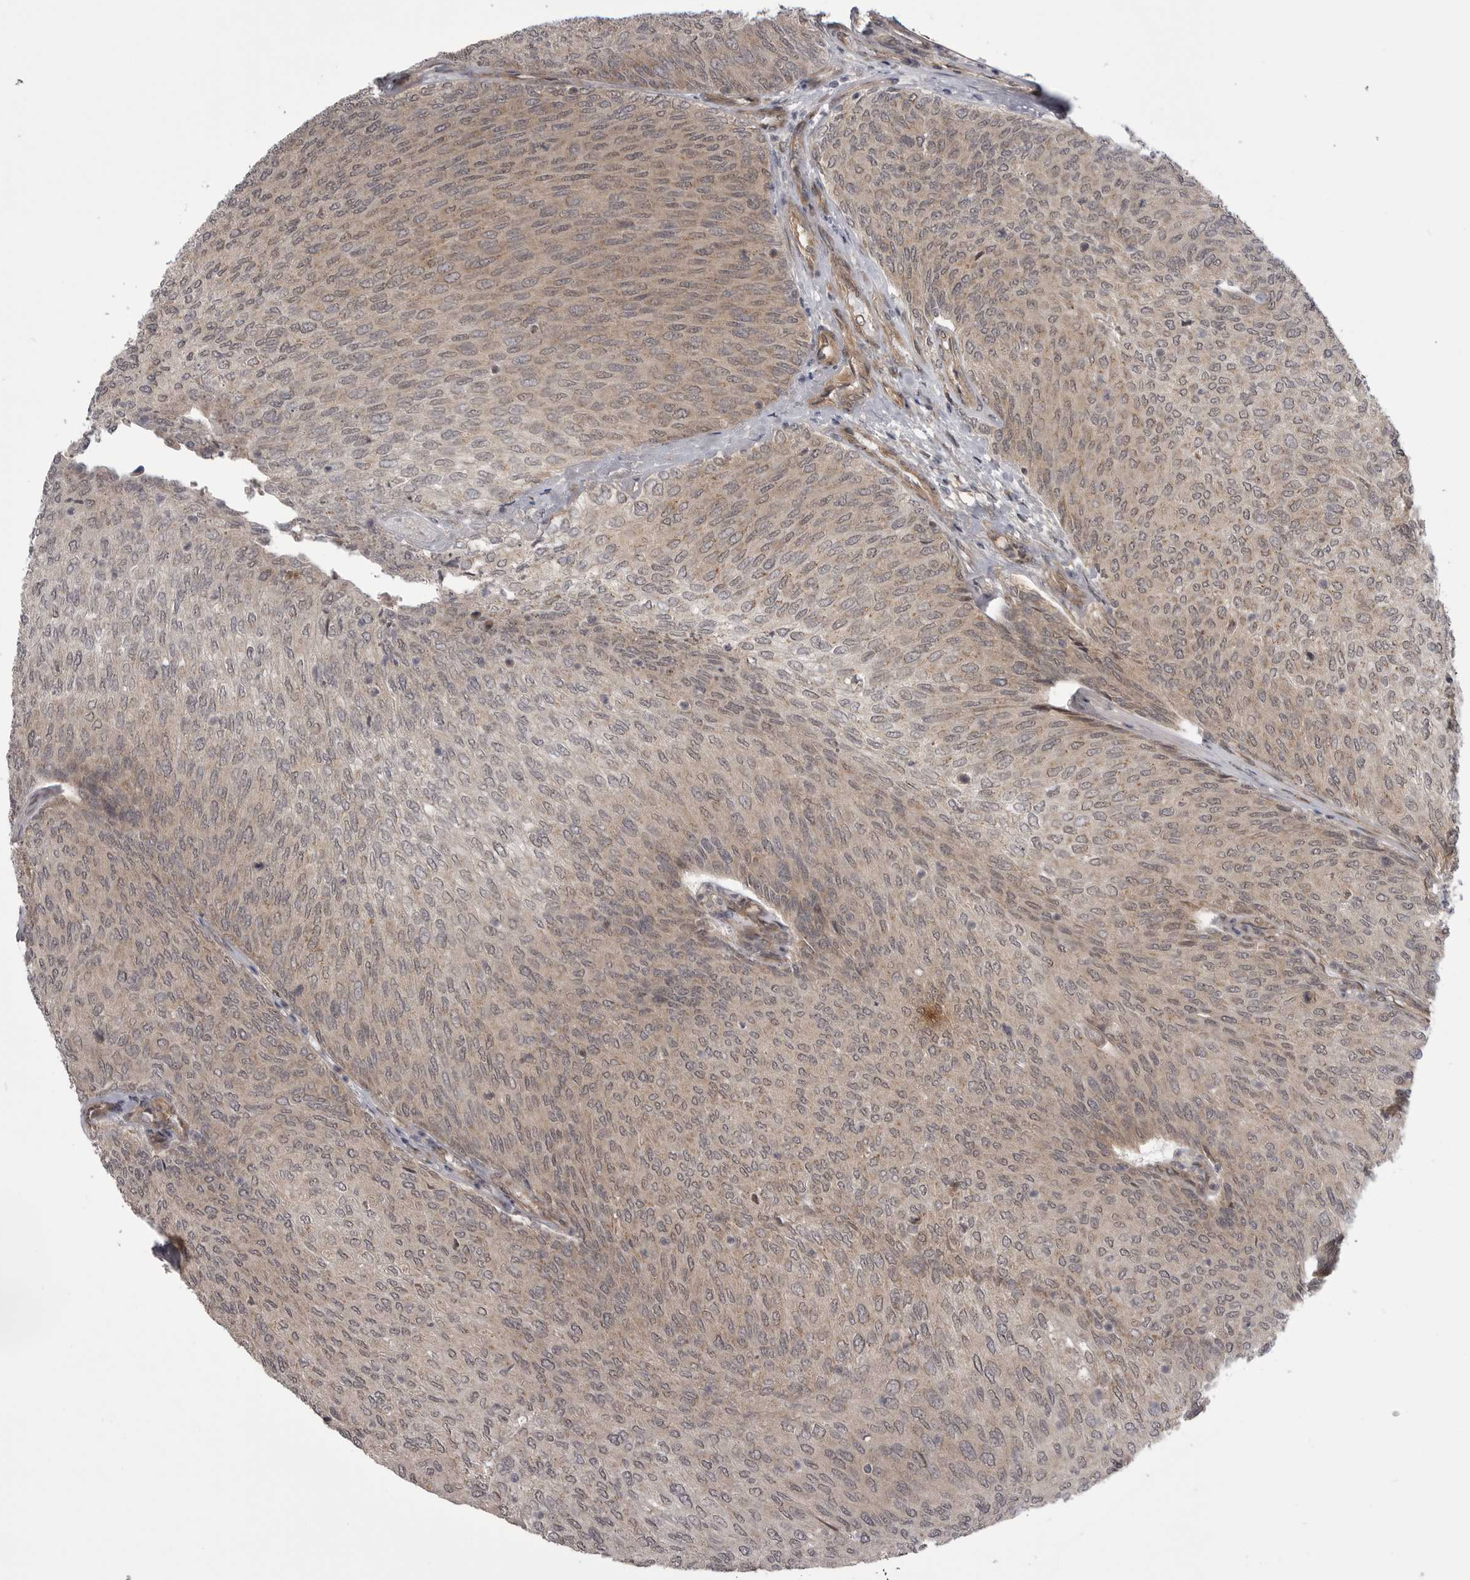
{"staining": {"intensity": "weak", "quantity": "25%-75%", "location": "cytoplasmic/membranous,nuclear"}, "tissue": "urothelial cancer", "cell_type": "Tumor cells", "image_type": "cancer", "snomed": [{"axis": "morphology", "description": "Urothelial carcinoma, Low grade"}, {"axis": "topography", "description": "Urinary bladder"}], "caption": "This image shows immunohistochemistry (IHC) staining of human low-grade urothelial carcinoma, with low weak cytoplasmic/membranous and nuclear positivity in about 25%-75% of tumor cells.", "gene": "PDCL", "patient": {"sex": "female", "age": 79}}